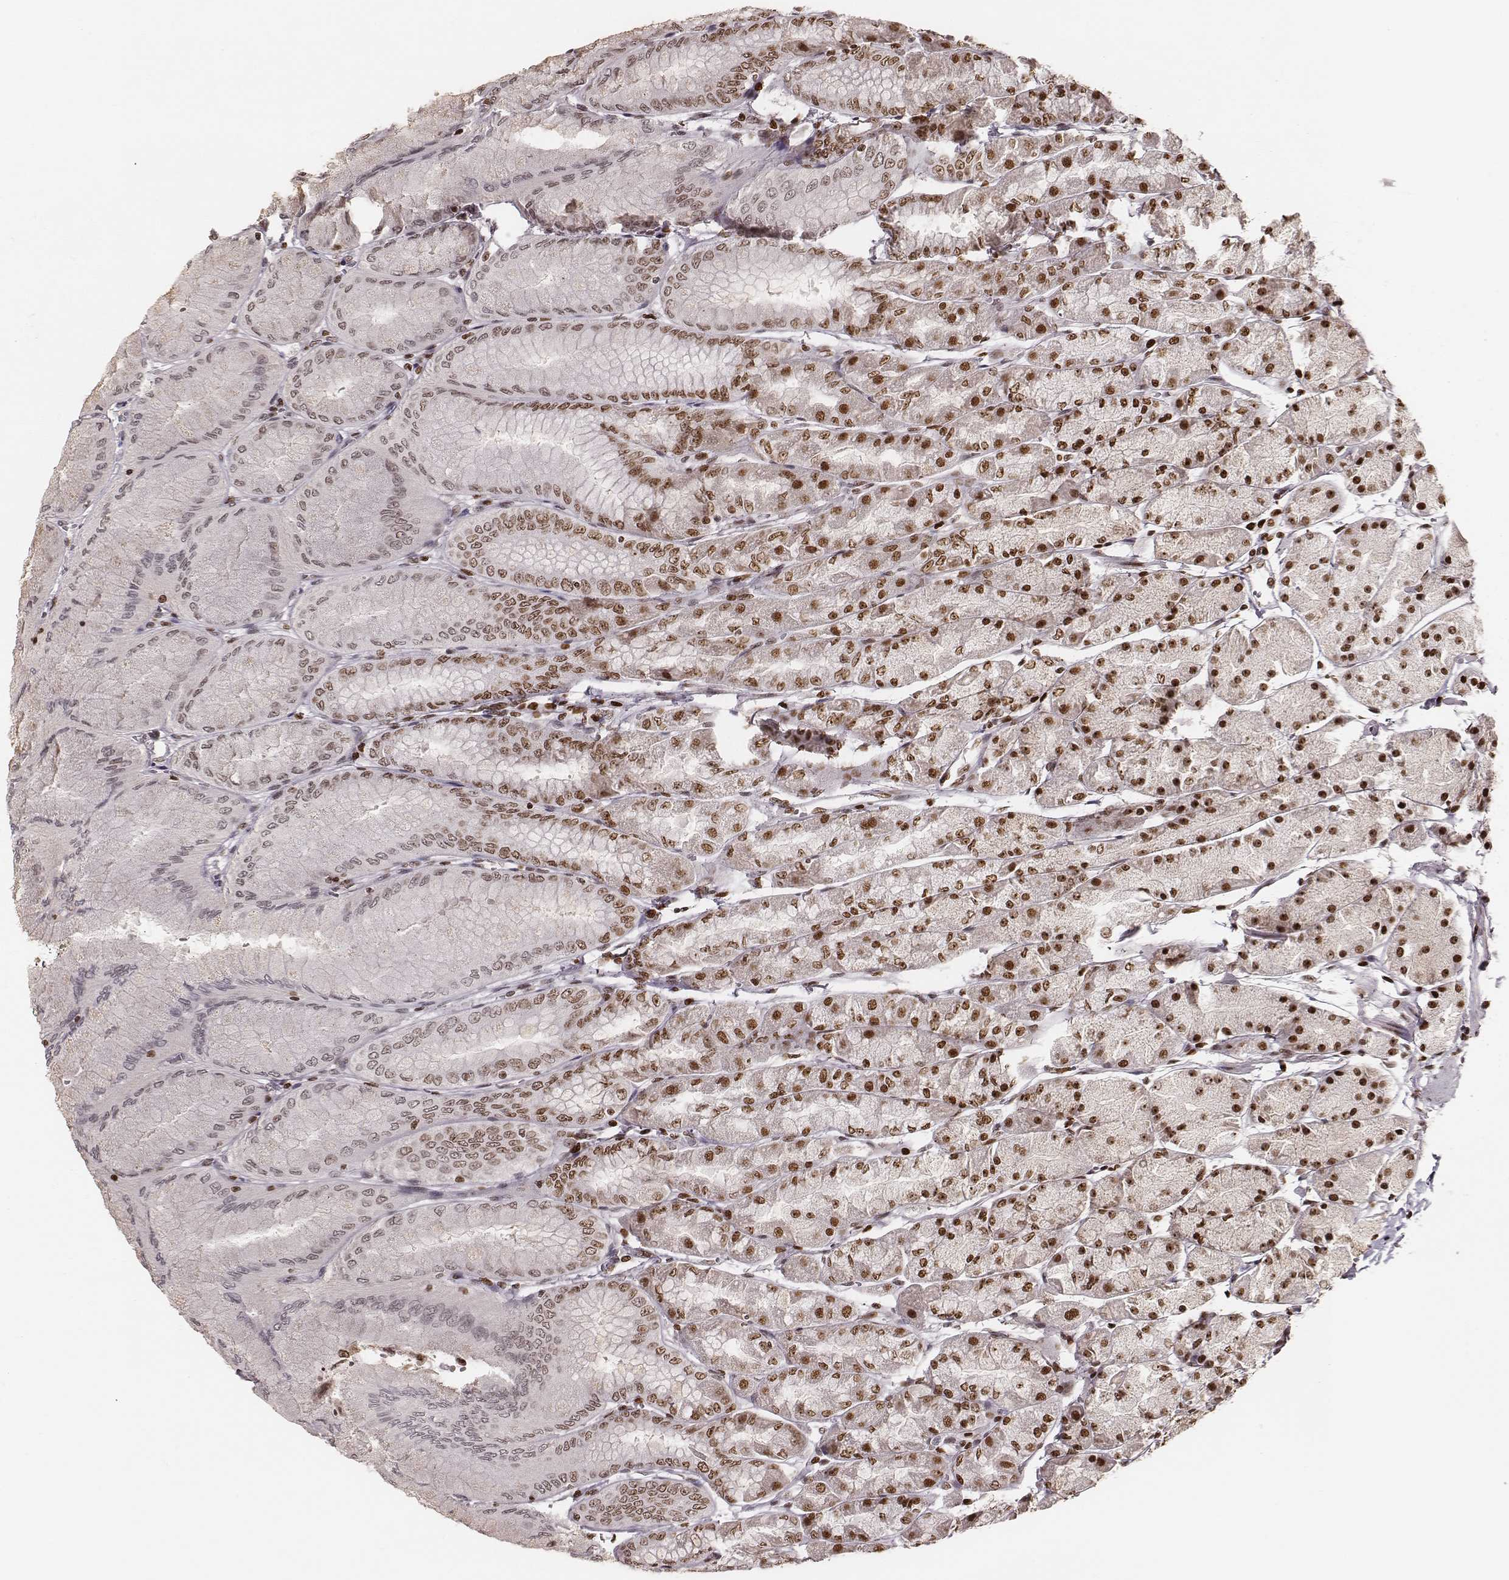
{"staining": {"intensity": "moderate", "quantity": ">75%", "location": "nuclear"}, "tissue": "stomach", "cell_type": "Glandular cells", "image_type": "normal", "snomed": [{"axis": "morphology", "description": "Normal tissue, NOS"}, {"axis": "topography", "description": "Stomach, upper"}], "caption": "Immunohistochemistry (IHC) photomicrograph of unremarkable human stomach stained for a protein (brown), which reveals medium levels of moderate nuclear expression in about >75% of glandular cells.", "gene": "PARP1", "patient": {"sex": "male", "age": 60}}